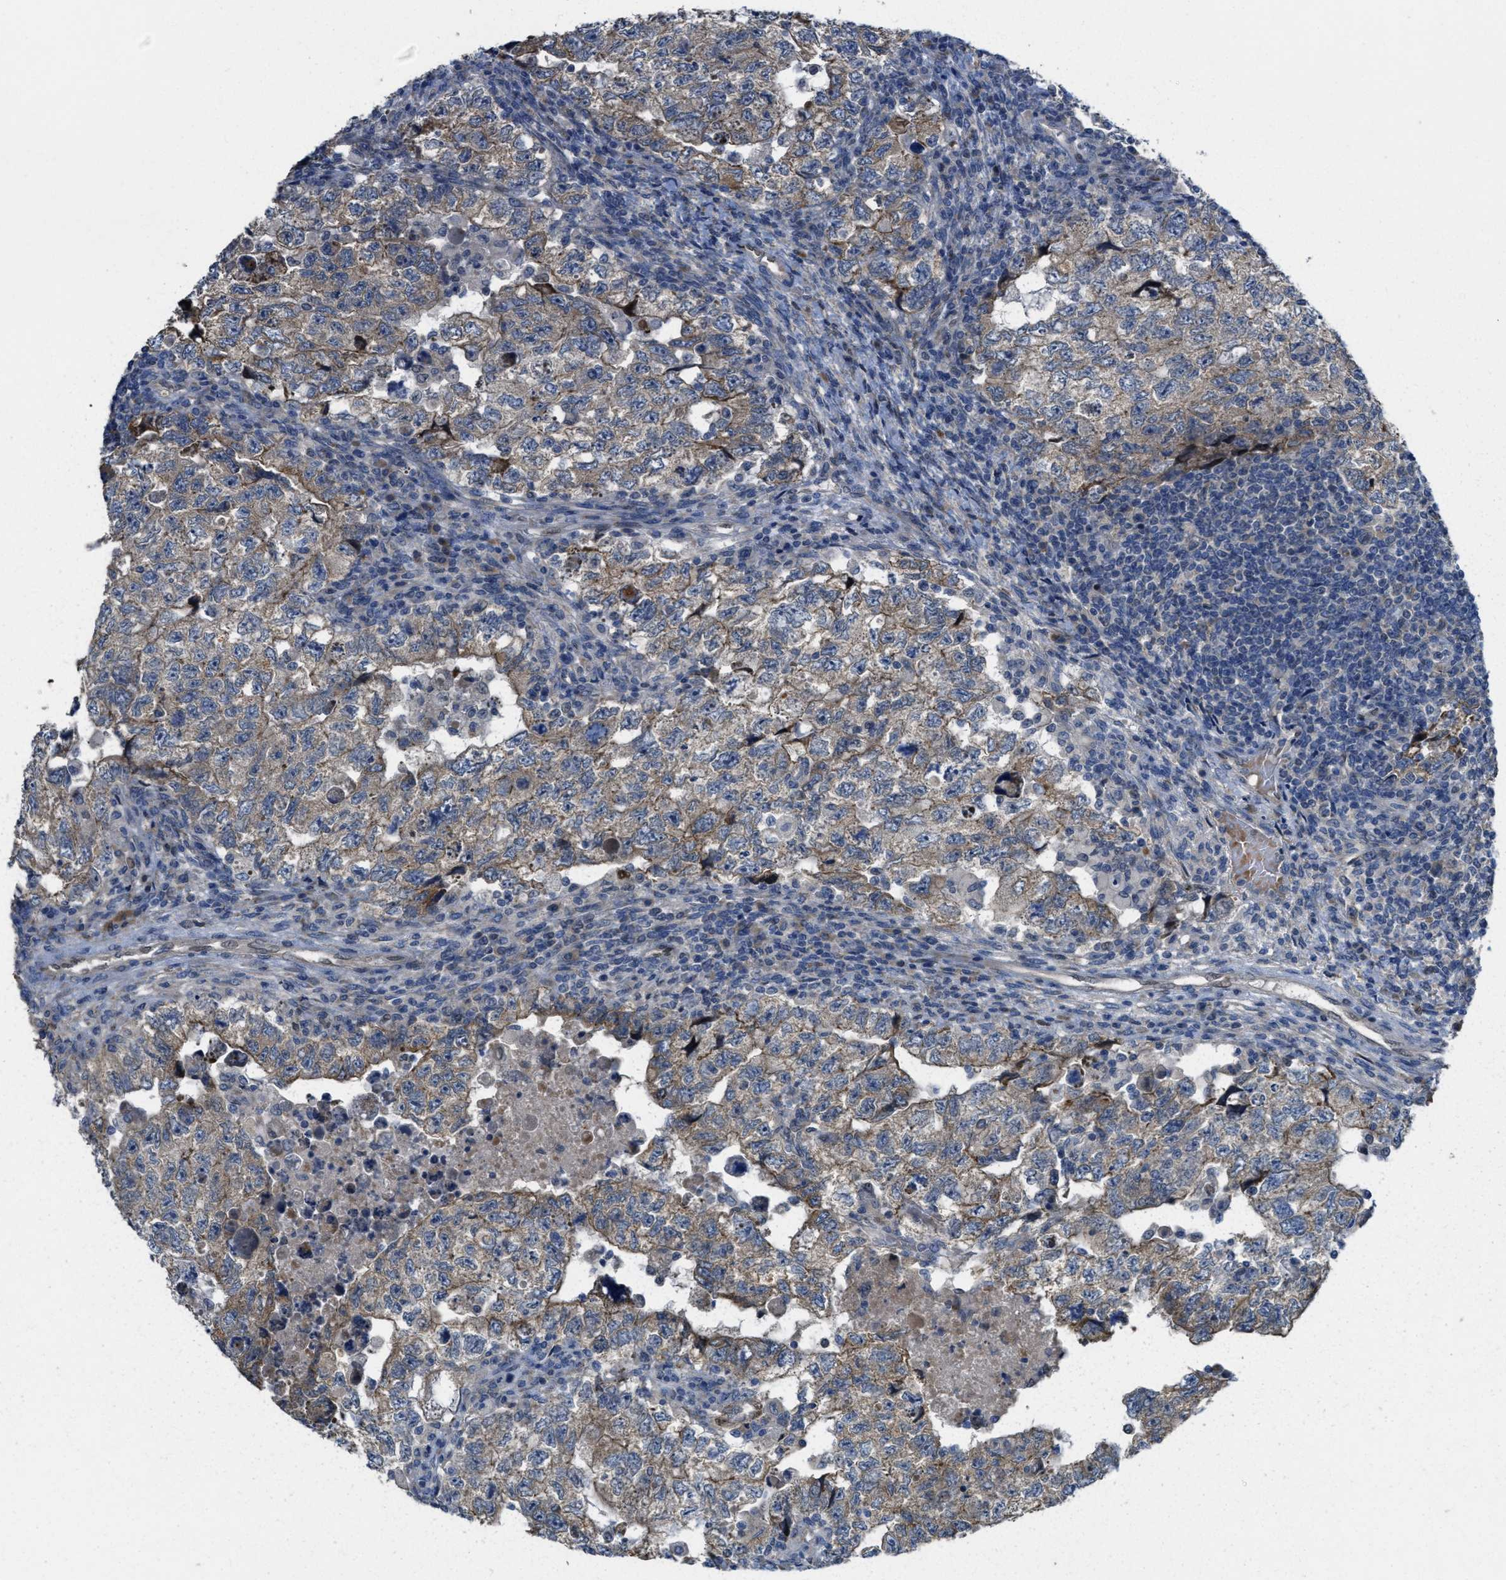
{"staining": {"intensity": "moderate", "quantity": "25%-75%", "location": "cytoplasmic/membranous"}, "tissue": "testis cancer", "cell_type": "Tumor cells", "image_type": "cancer", "snomed": [{"axis": "morphology", "description": "Carcinoma, Embryonal, NOS"}, {"axis": "topography", "description": "Testis"}], "caption": "Testis cancer (embryonal carcinoma) was stained to show a protein in brown. There is medium levels of moderate cytoplasmic/membranous staining in approximately 25%-75% of tumor cells.", "gene": "CDPF1", "patient": {"sex": "male", "age": 36}}